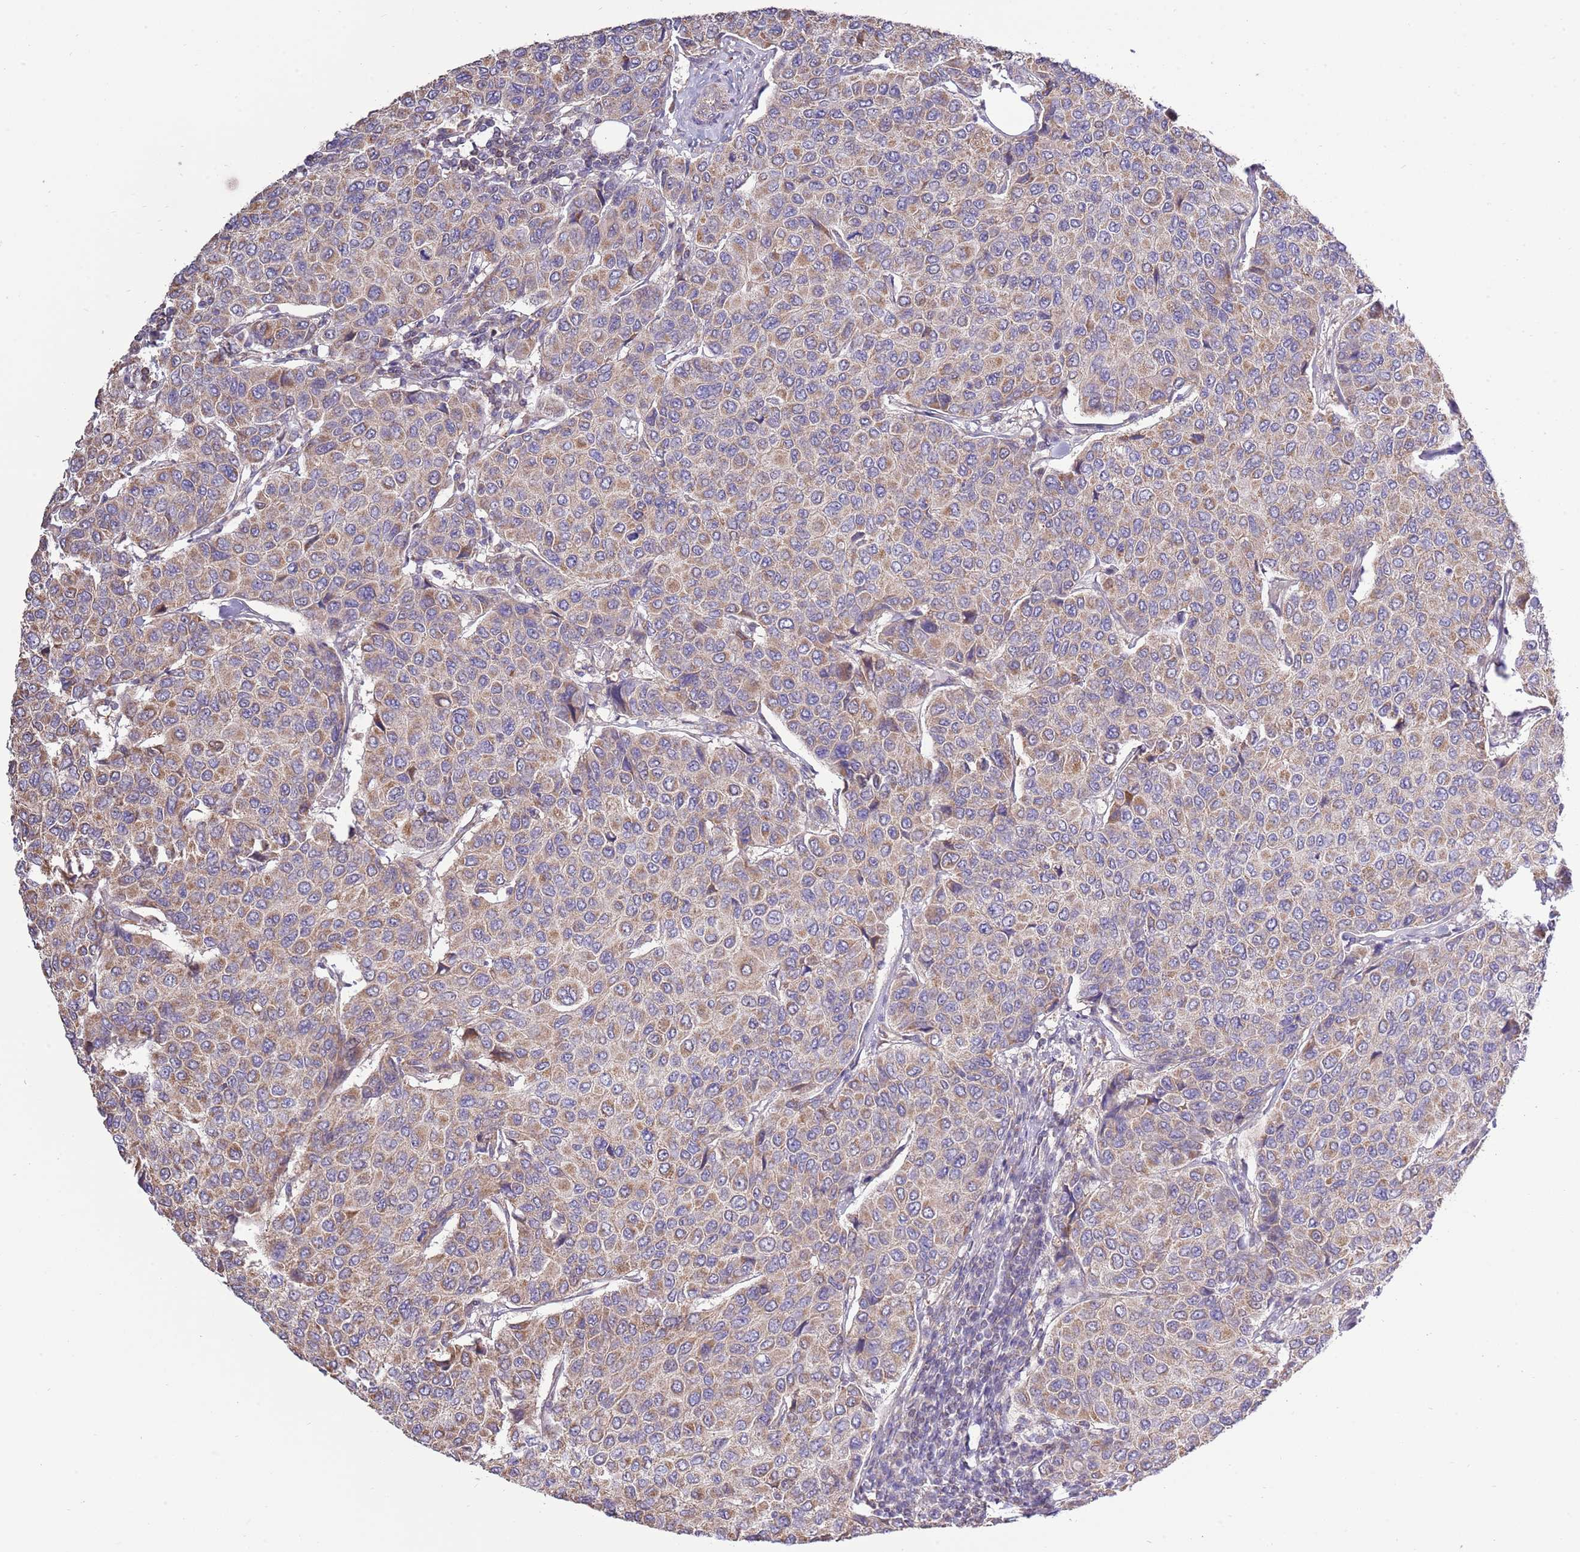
{"staining": {"intensity": "weak", "quantity": ">75%", "location": "cytoplasmic/membranous"}, "tissue": "breast cancer", "cell_type": "Tumor cells", "image_type": "cancer", "snomed": [{"axis": "morphology", "description": "Duct carcinoma"}, {"axis": "topography", "description": "Breast"}], "caption": "Immunohistochemical staining of human breast invasive ductal carcinoma exhibits low levels of weak cytoplasmic/membranous protein positivity in approximately >75% of tumor cells.", "gene": "ARL2BP", "patient": {"sex": "female", "age": 55}}